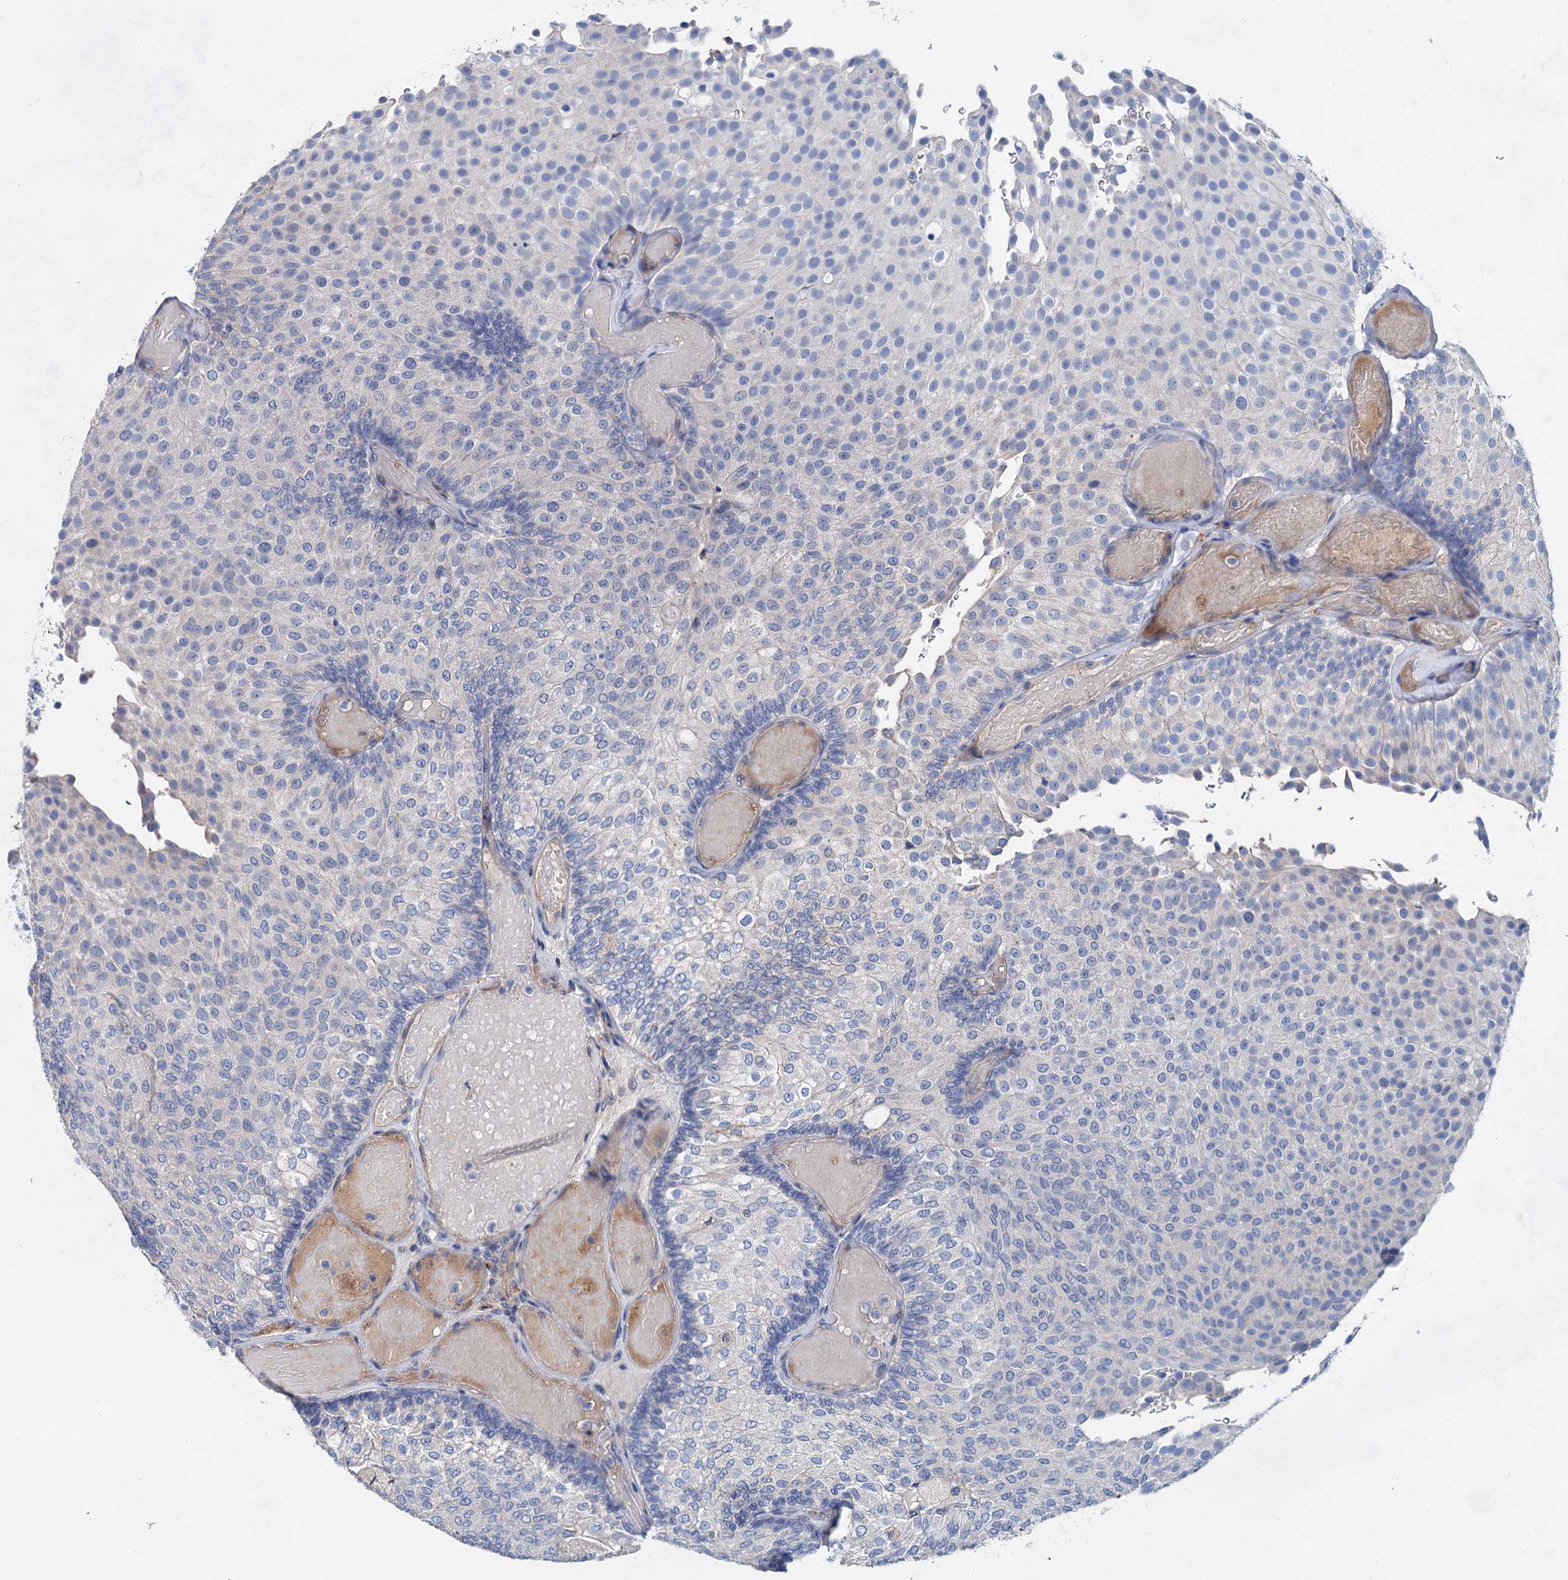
{"staining": {"intensity": "negative", "quantity": "none", "location": "none"}, "tissue": "urothelial cancer", "cell_type": "Tumor cells", "image_type": "cancer", "snomed": [{"axis": "morphology", "description": "Urothelial carcinoma, Low grade"}, {"axis": "topography", "description": "Urinary bladder"}], "caption": "This is an immunohistochemistry photomicrograph of low-grade urothelial carcinoma. There is no staining in tumor cells.", "gene": "GPR155", "patient": {"sex": "male", "age": 78}}